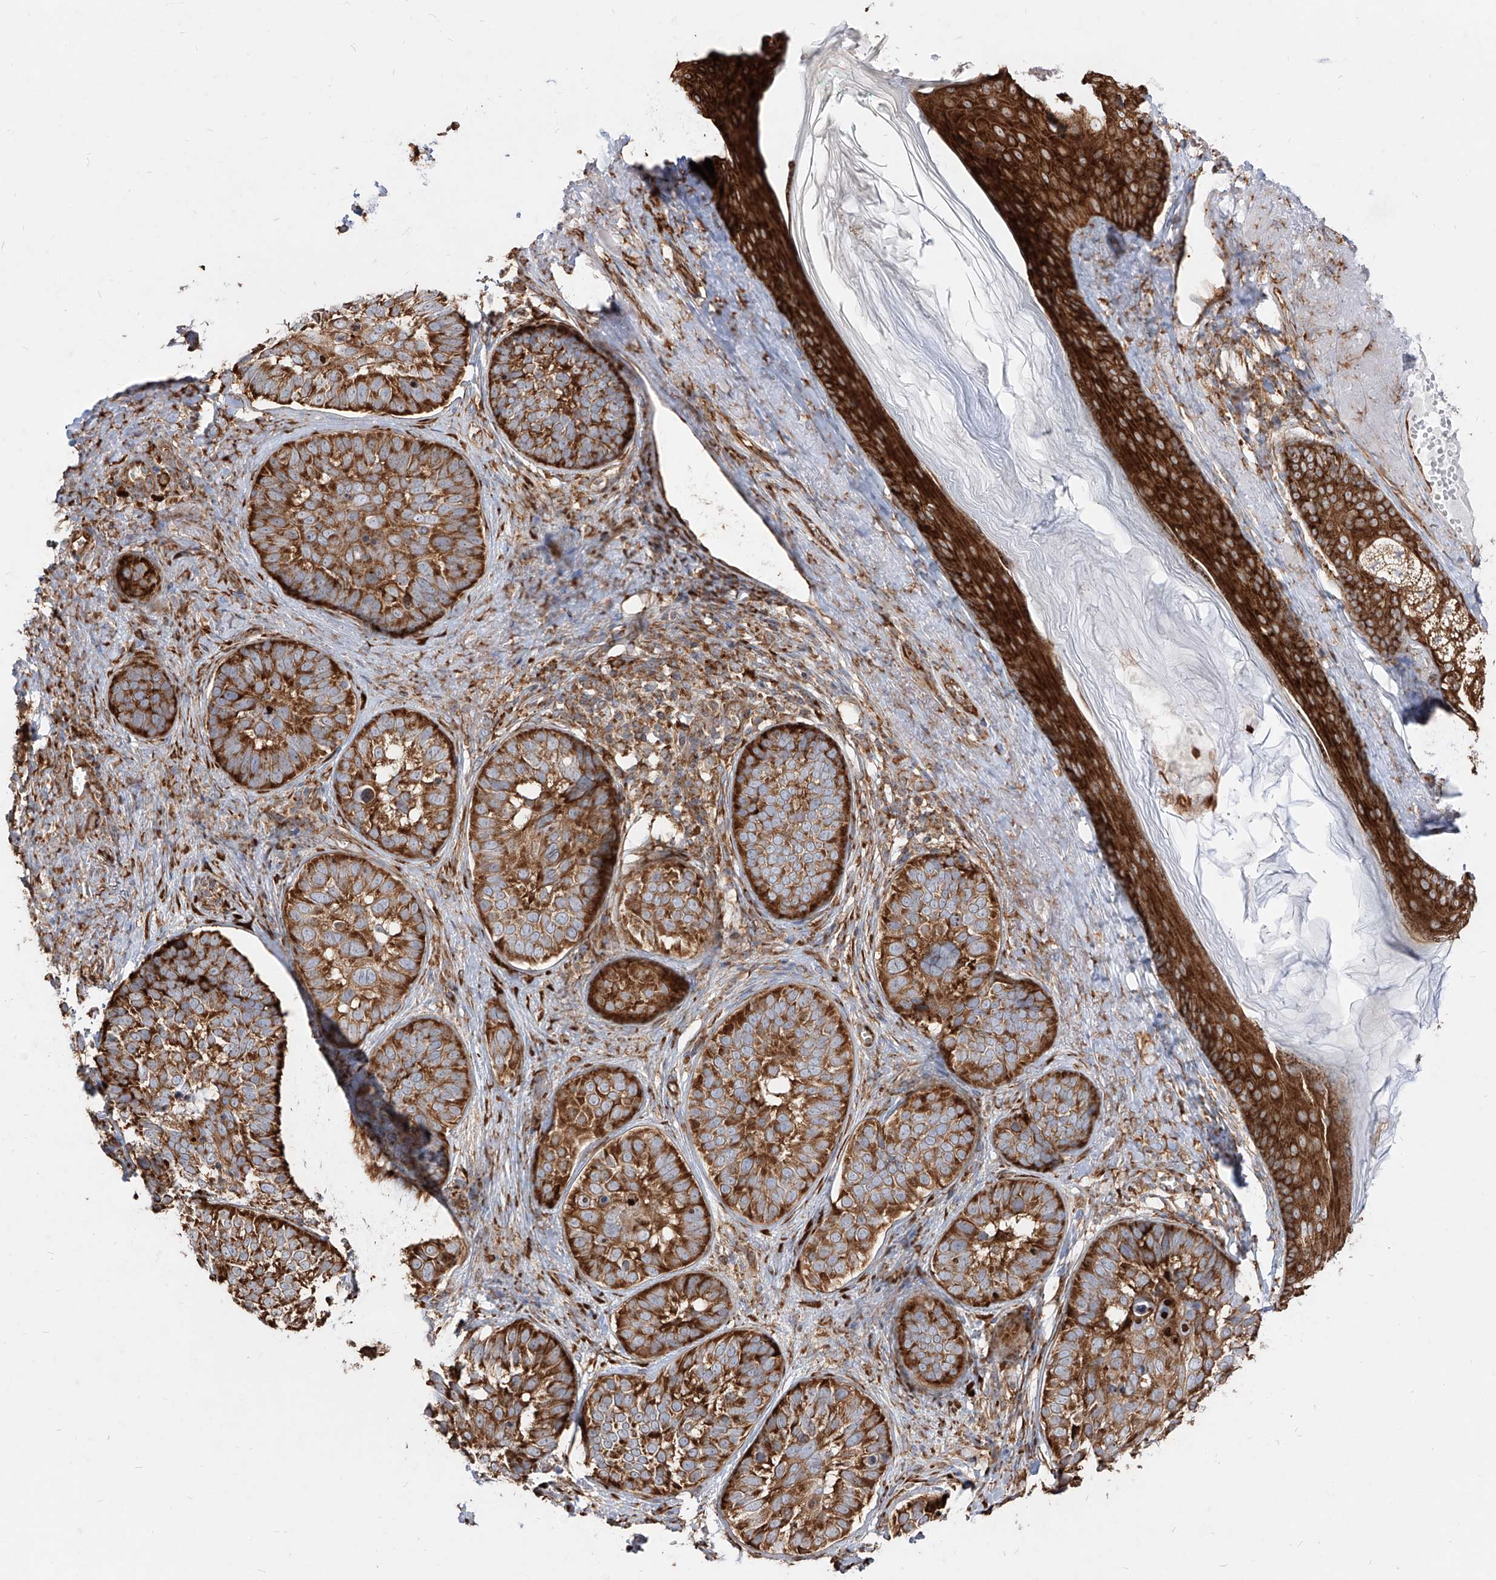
{"staining": {"intensity": "strong", "quantity": ">75%", "location": "cytoplasmic/membranous"}, "tissue": "skin cancer", "cell_type": "Tumor cells", "image_type": "cancer", "snomed": [{"axis": "morphology", "description": "Basal cell carcinoma"}, {"axis": "topography", "description": "Skin"}], "caption": "An IHC image of neoplastic tissue is shown. Protein staining in brown labels strong cytoplasmic/membranous positivity in skin cancer (basal cell carcinoma) within tumor cells.", "gene": "RPS25", "patient": {"sex": "male", "age": 62}}